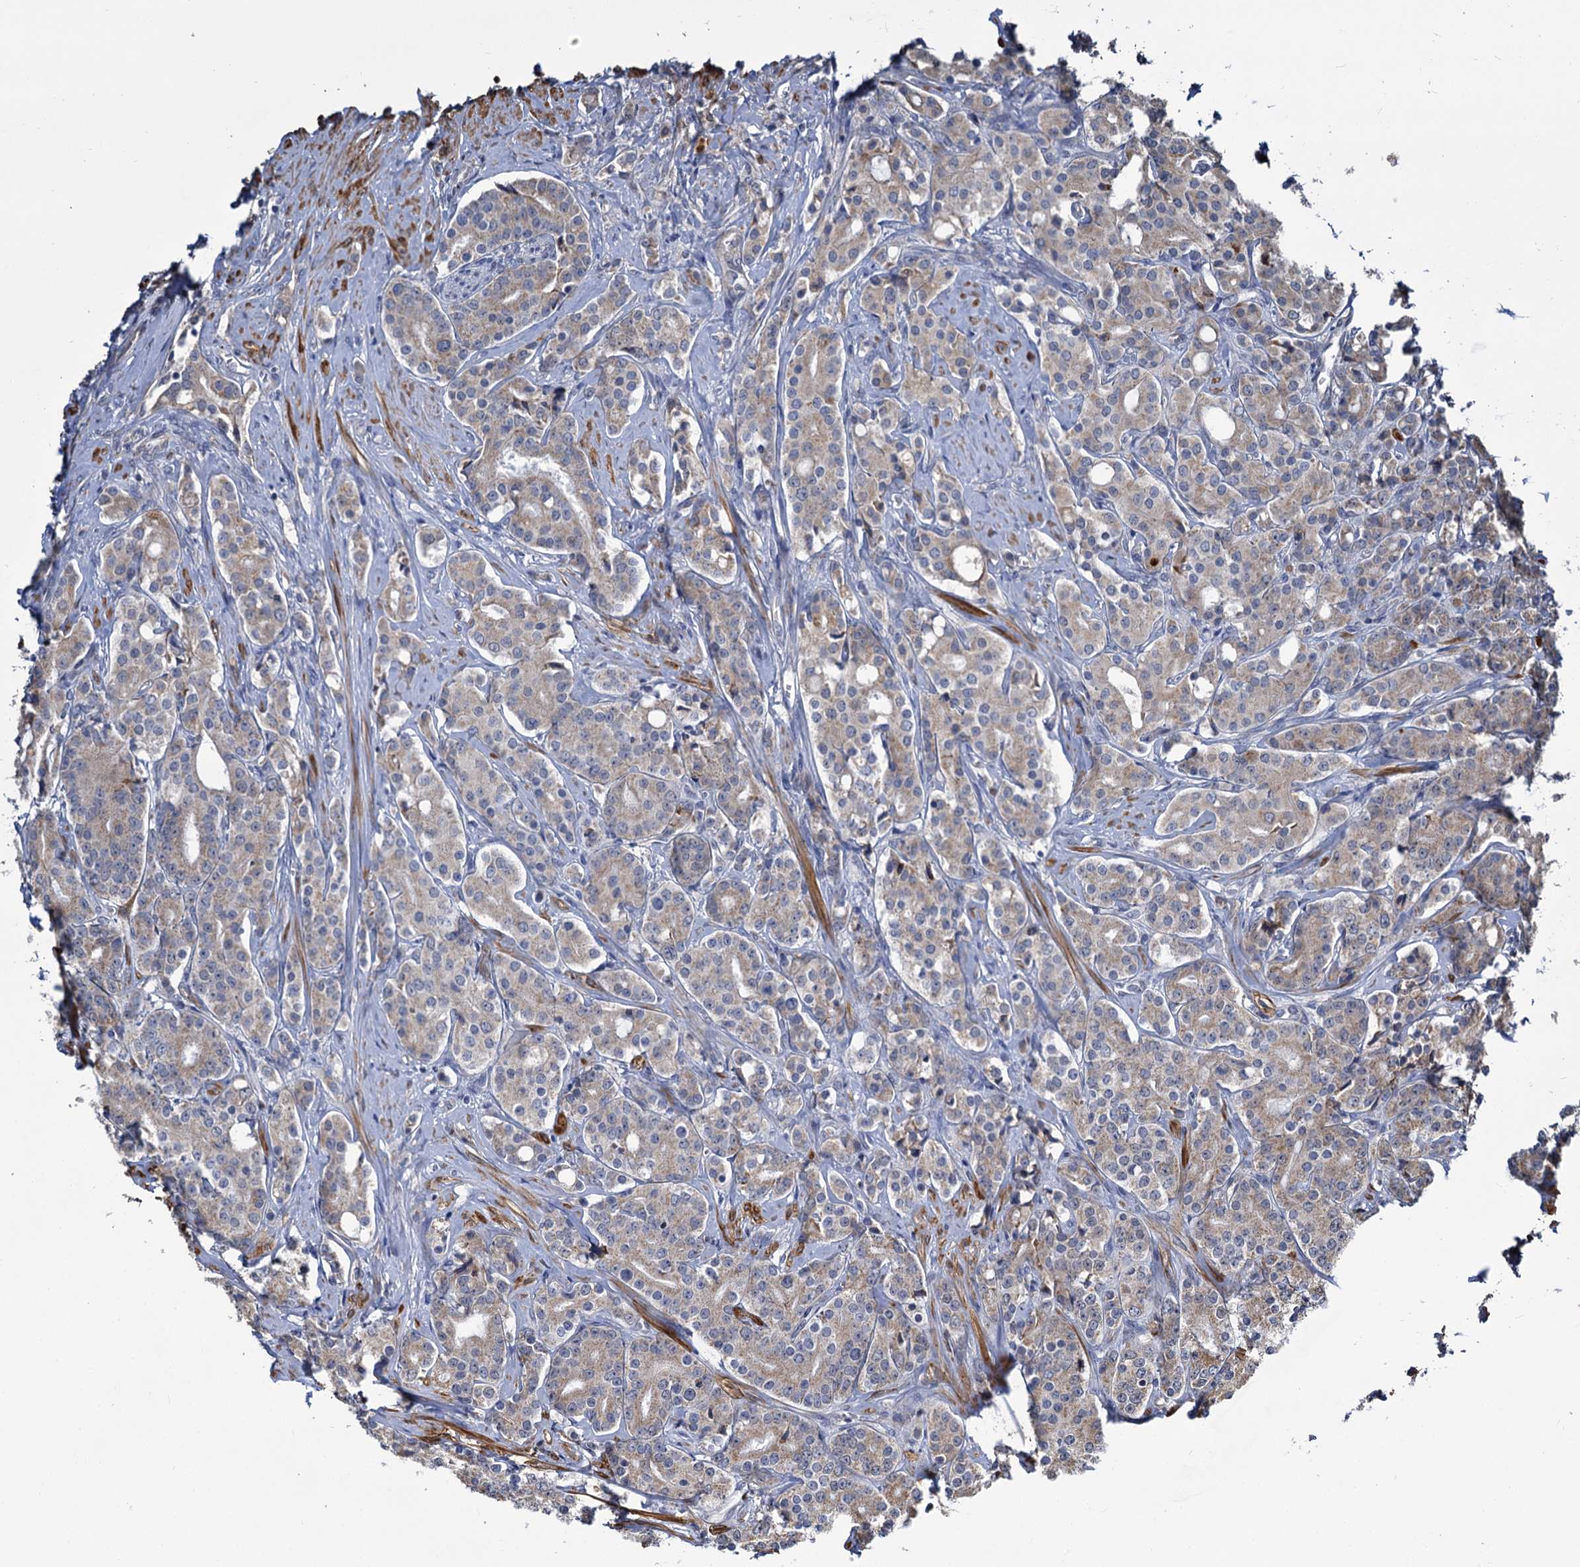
{"staining": {"intensity": "negative", "quantity": "none", "location": "none"}, "tissue": "prostate cancer", "cell_type": "Tumor cells", "image_type": "cancer", "snomed": [{"axis": "morphology", "description": "Adenocarcinoma, High grade"}, {"axis": "topography", "description": "Prostate"}], "caption": "Tumor cells show no significant protein staining in prostate cancer (high-grade adenocarcinoma). The staining is performed using DAB (3,3'-diaminobenzidine) brown chromogen with nuclei counter-stained in using hematoxylin.", "gene": "ALKBH7", "patient": {"sex": "male", "age": 62}}